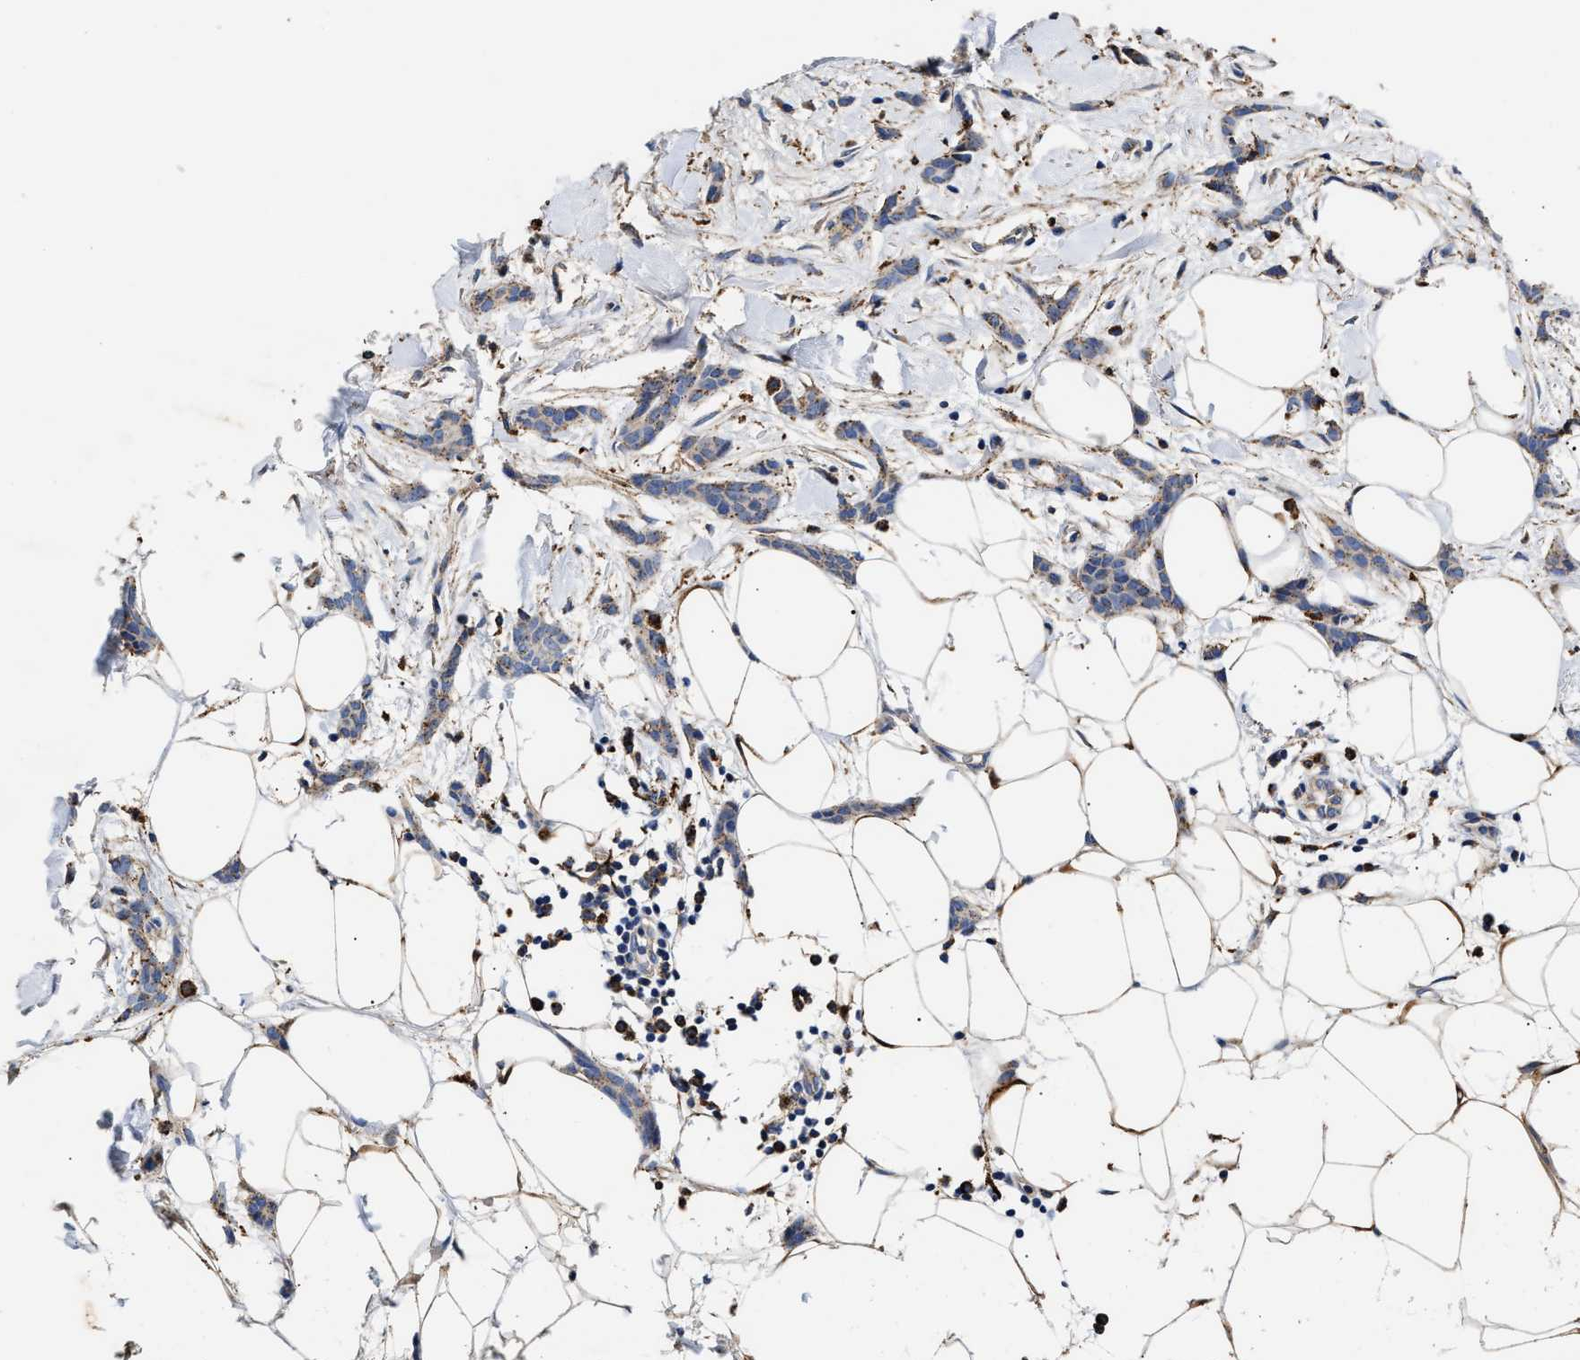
{"staining": {"intensity": "weak", "quantity": ">75%", "location": "cytoplasmic/membranous"}, "tissue": "breast cancer", "cell_type": "Tumor cells", "image_type": "cancer", "snomed": [{"axis": "morphology", "description": "Lobular carcinoma"}, {"axis": "topography", "description": "Skin"}, {"axis": "topography", "description": "Breast"}], "caption": "Immunohistochemistry (IHC) of breast lobular carcinoma displays low levels of weak cytoplasmic/membranous positivity in approximately >75% of tumor cells. The protein of interest is shown in brown color, while the nuclei are stained blue.", "gene": "CCDC146", "patient": {"sex": "female", "age": 46}}